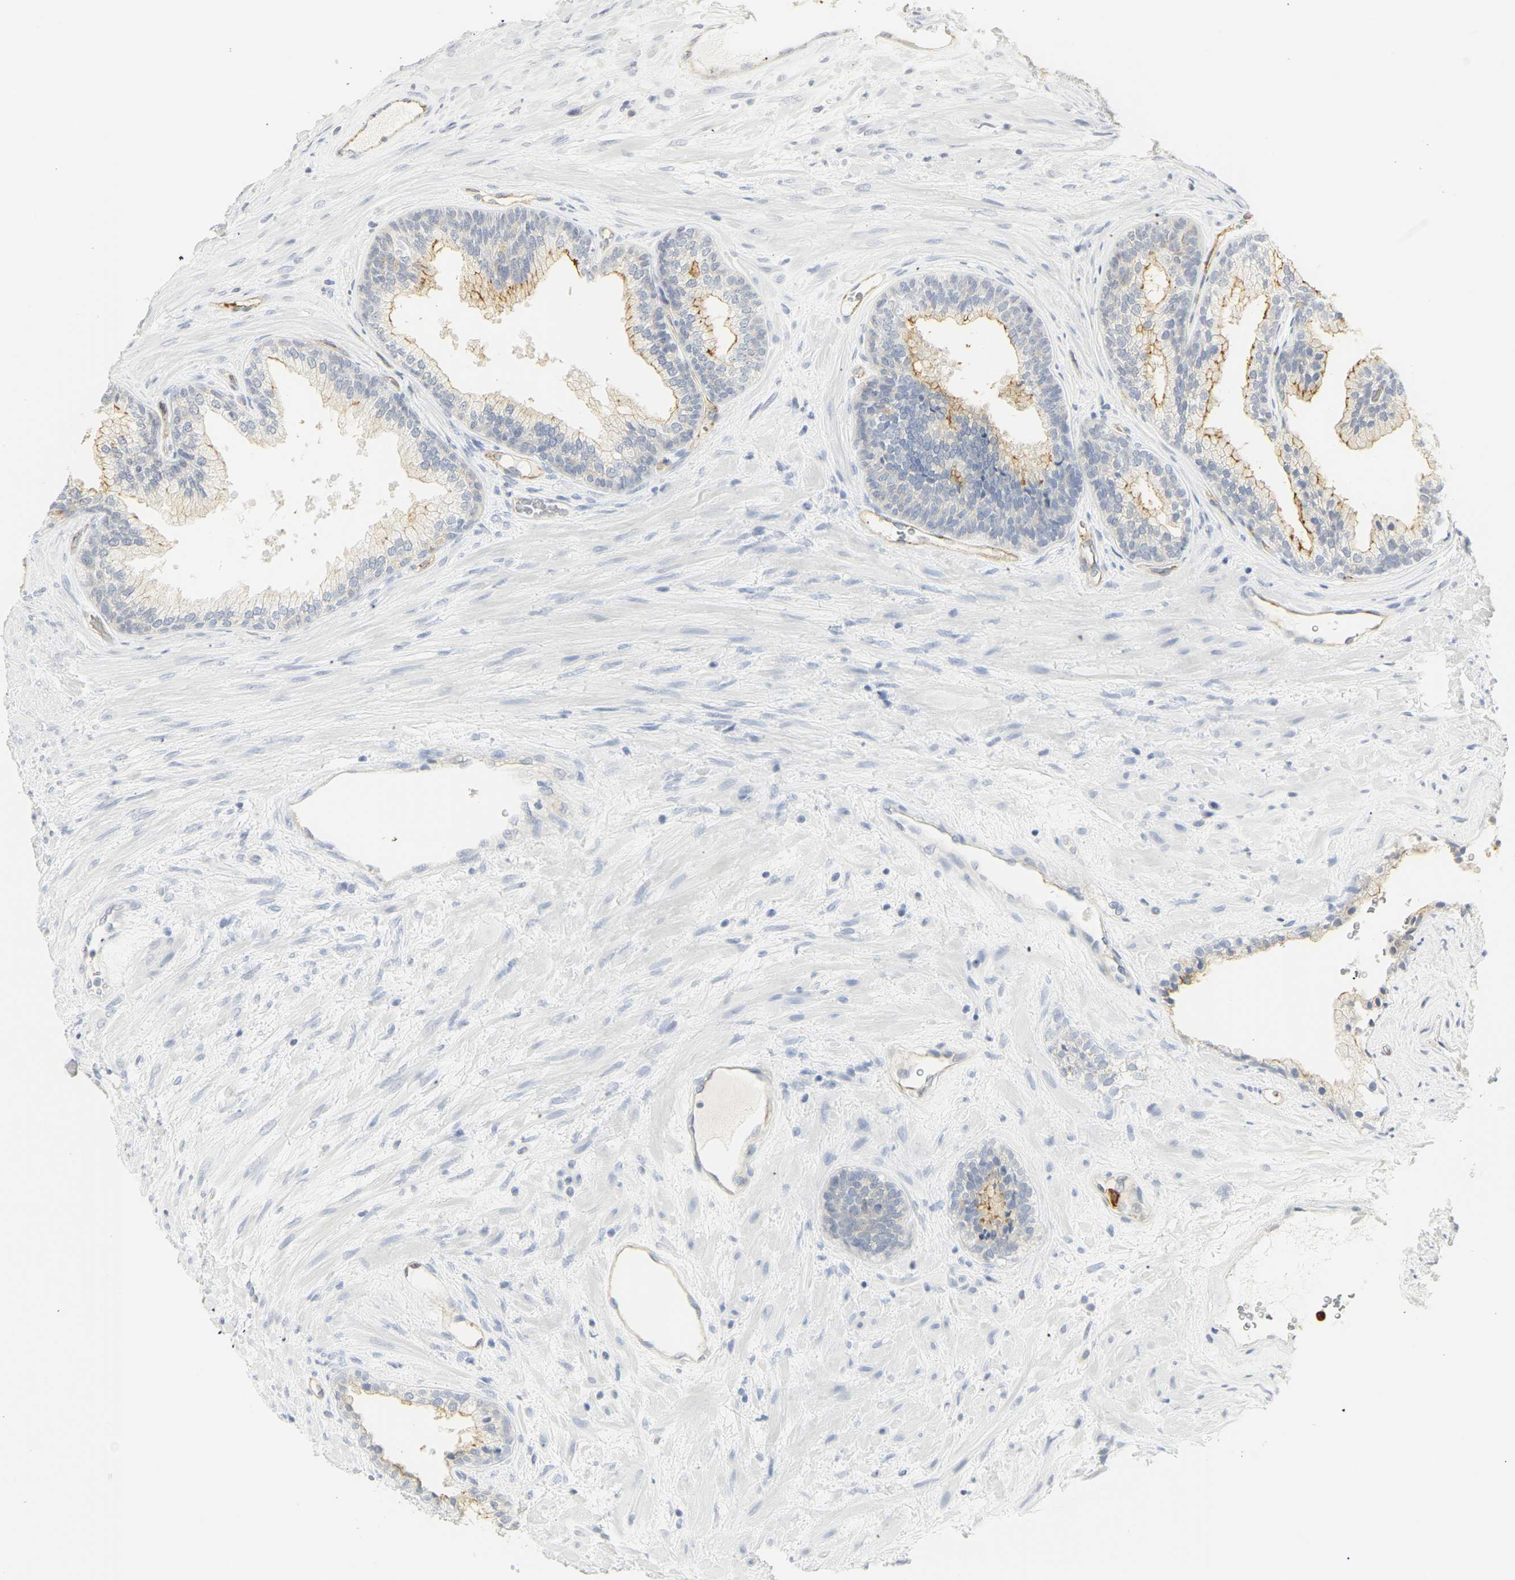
{"staining": {"intensity": "weak", "quantity": "<25%", "location": "cytoplasmic/membranous"}, "tissue": "prostate", "cell_type": "Glandular cells", "image_type": "normal", "snomed": [{"axis": "morphology", "description": "Normal tissue, NOS"}, {"axis": "topography", "description": "Prostate"}], "caption": "This is an immunohistochemistry (IHC) image of unremarkable human prostate. There is no expression in glandular cells.", "gene": "CEACAM5", "patient": {"sex": "male", "age": 76}}